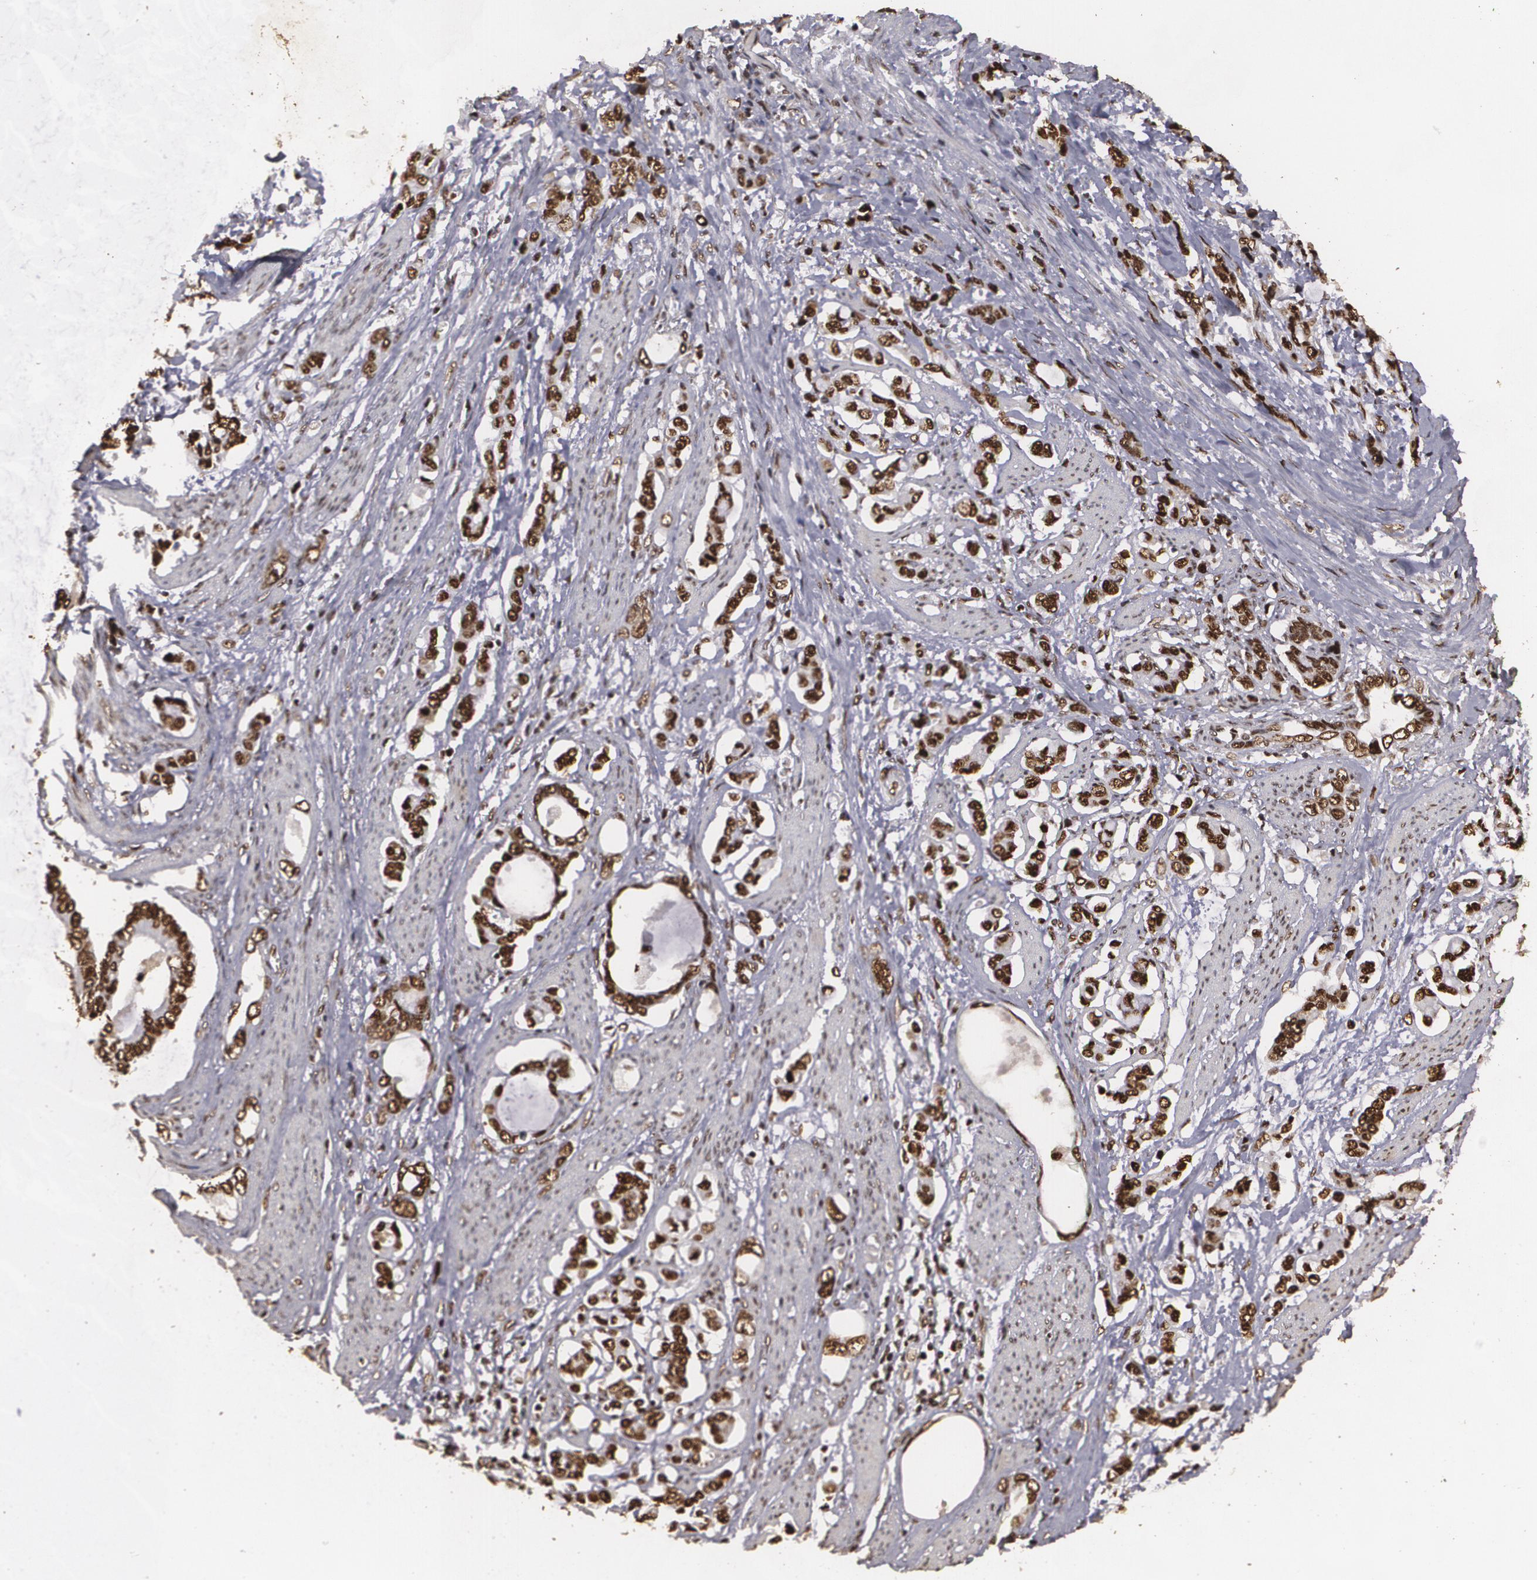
{"staining": {"intensity": "strong", "quantity": ">75%", "location": "nuclear"}, "tissue": "stomach cancer", "cell_type": "Tumor cells", "image_type": "cancer", "snomed": [{"axis": "morphology", "description": "Adenocarcinoma, NOS"}, {"axis": "topography", "description": "Stomach"}], "caption": "Stomach cancer (adenocarcinoma) was stained to show a protein in brown. There is high levels of strong nuclear expression in approximately >75% of tumor cells. The staining was performed using DAB (3,3'-diaminobenzidine) to visualize the protein expression in brown, while the nuclei were stained in blue with hematoxylin (Magnification: 20x).", "gene": "RCOR1", "patient": {"sex": "male", "age": 78}}